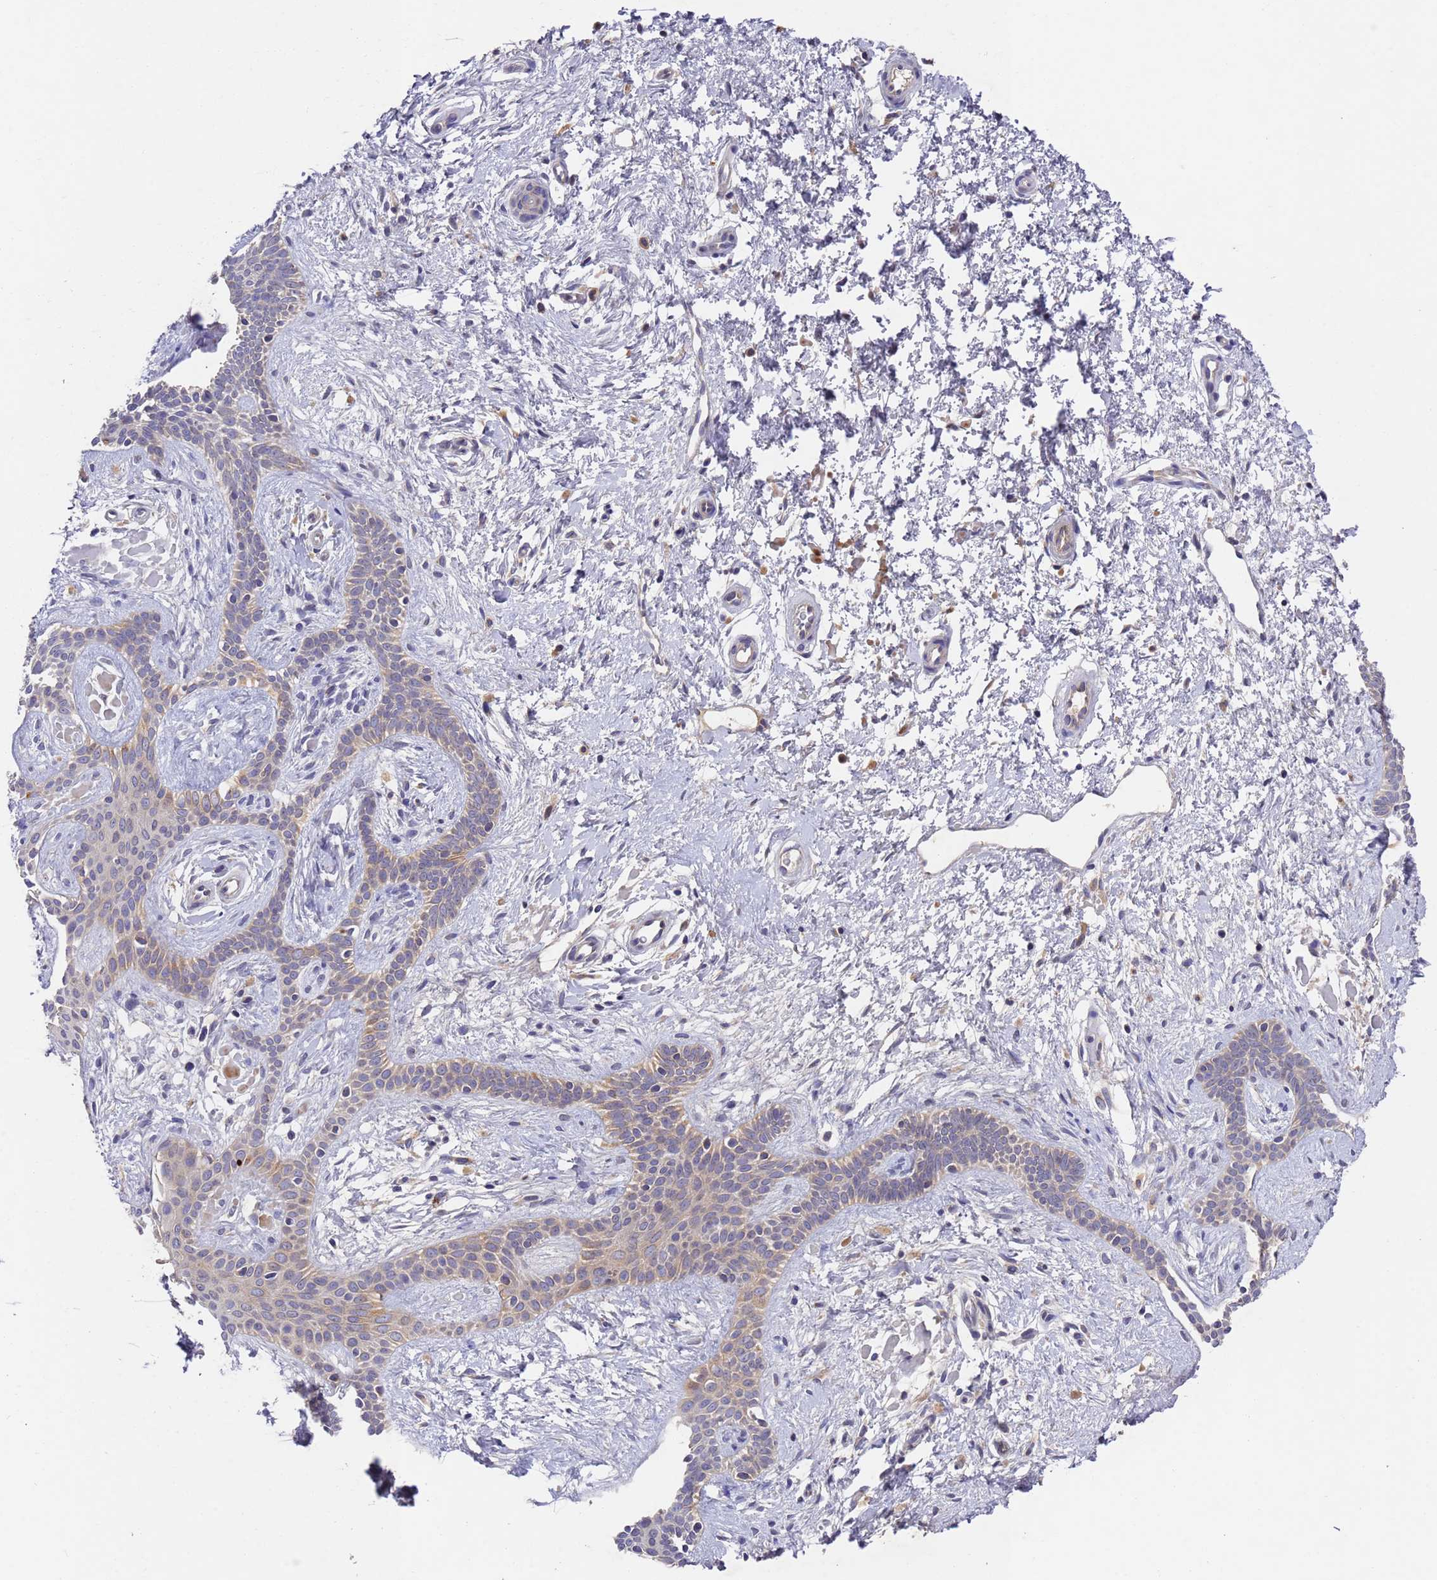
{"staining": {"intensity": "weak", "quantity": "25%-75%", "location": "cytoplasmic/membranous"}, "tissue": "skin cancer", "cell_type": "Tumor cells", "image_type": "cancer", "snomed": [{"axis": "morphology", "description": "Basal cell carcinoma"}, {"axis": "topography", "description": "Skin"}], "caption": "Protein analysis of skin cancer (basal cell carcinoma) tissue exhibits weak cytoplasmic/membranous expression in about 25%-75% of tumor cells. (DAB IHC, brown staining for protein, blue staining for nuclei).", "gene": "DCAF12L2", "patient": {"sex": "male", "age": 78}}